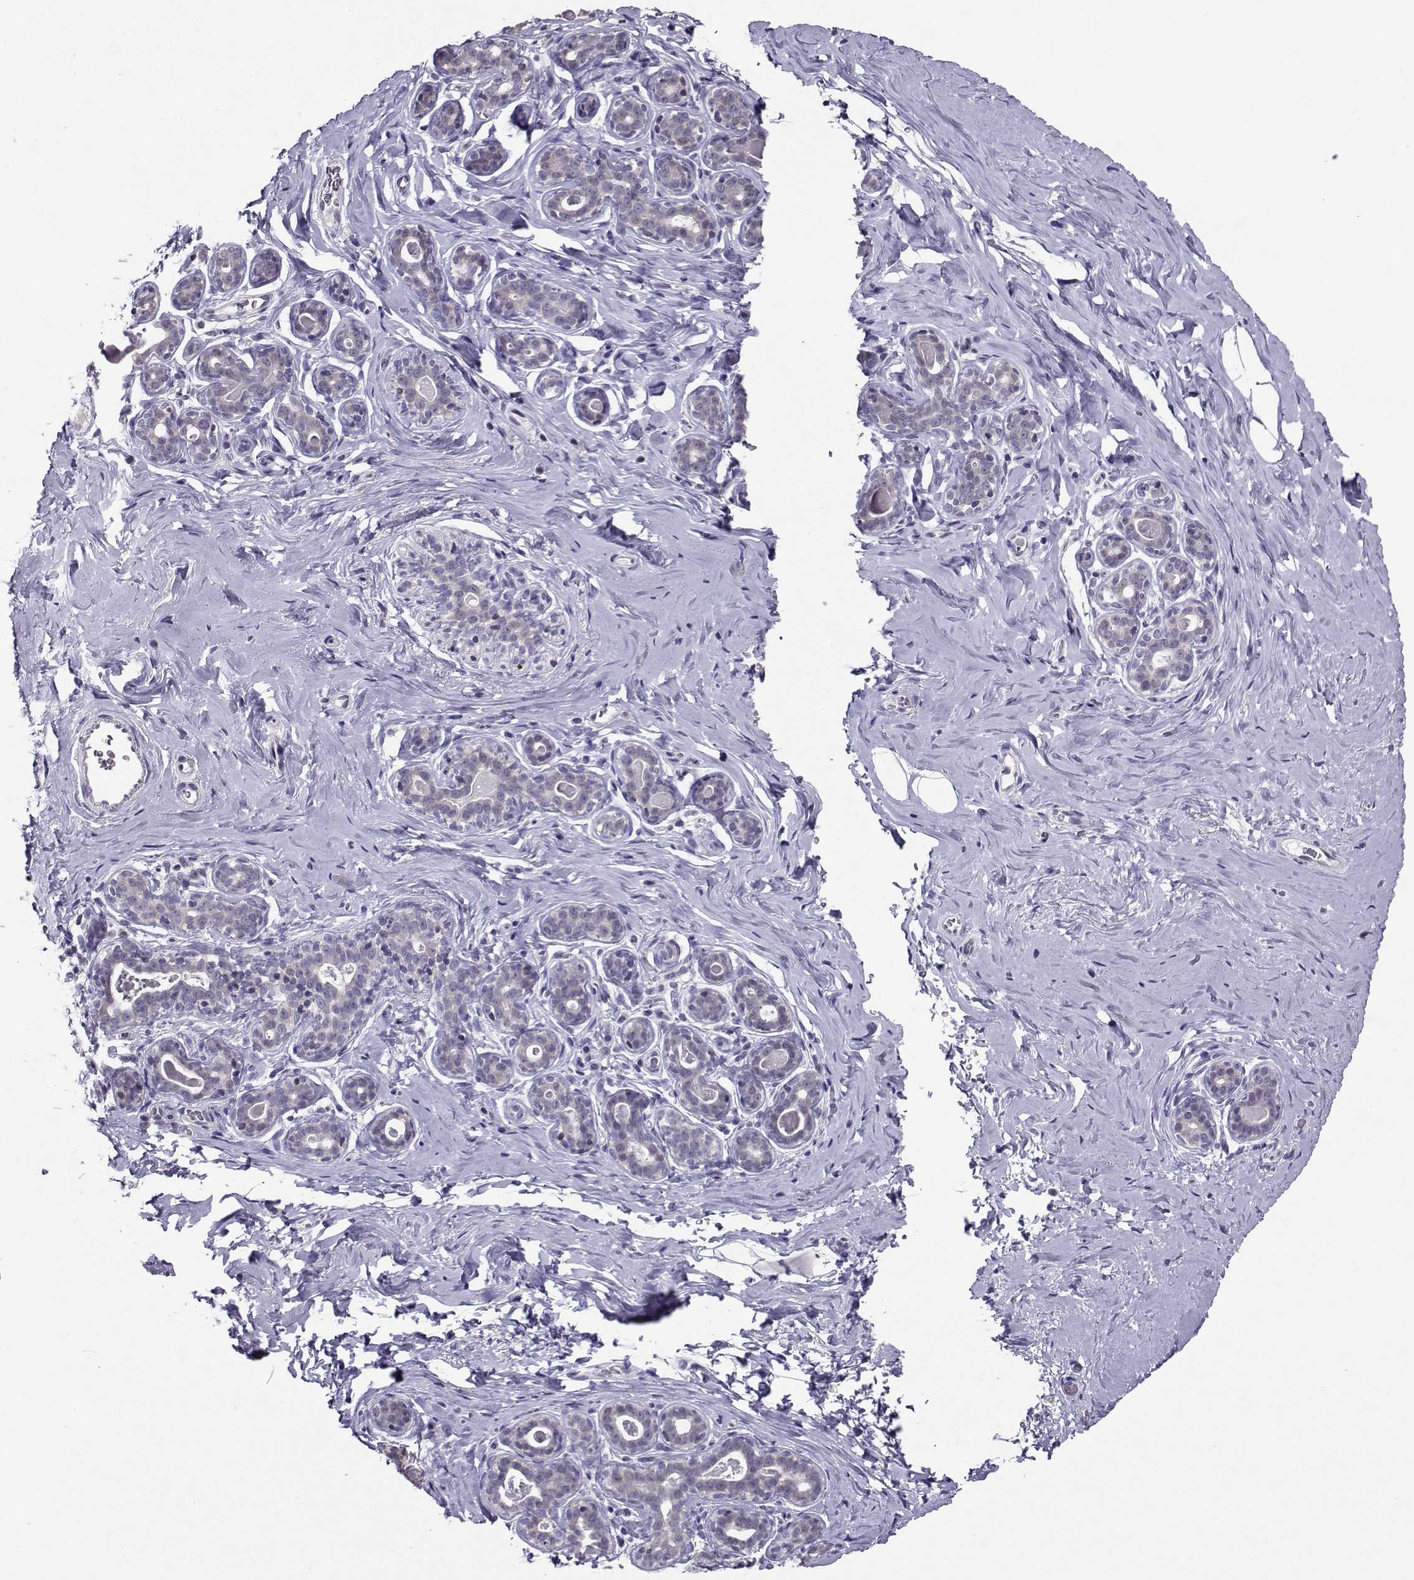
{"staining": {"intensity": "negative", "quantity": "none", "location": "none"}, "tissue": "breast", "cell_type": "Adipocytes", "image_type": "normal", "snomed": [{"axis": "morphology", "description": "Normal tissue, NOS"}, {"axis": "topography", "description": "Skin"}, {"axis": "topography", "description": "Breast"}], "caption": "This is an immunohistochemistry image of benign human breast. There is no staining in adipocytes.", "gene": "PGK1", "patient": {"sex": "female", "age": 43}}